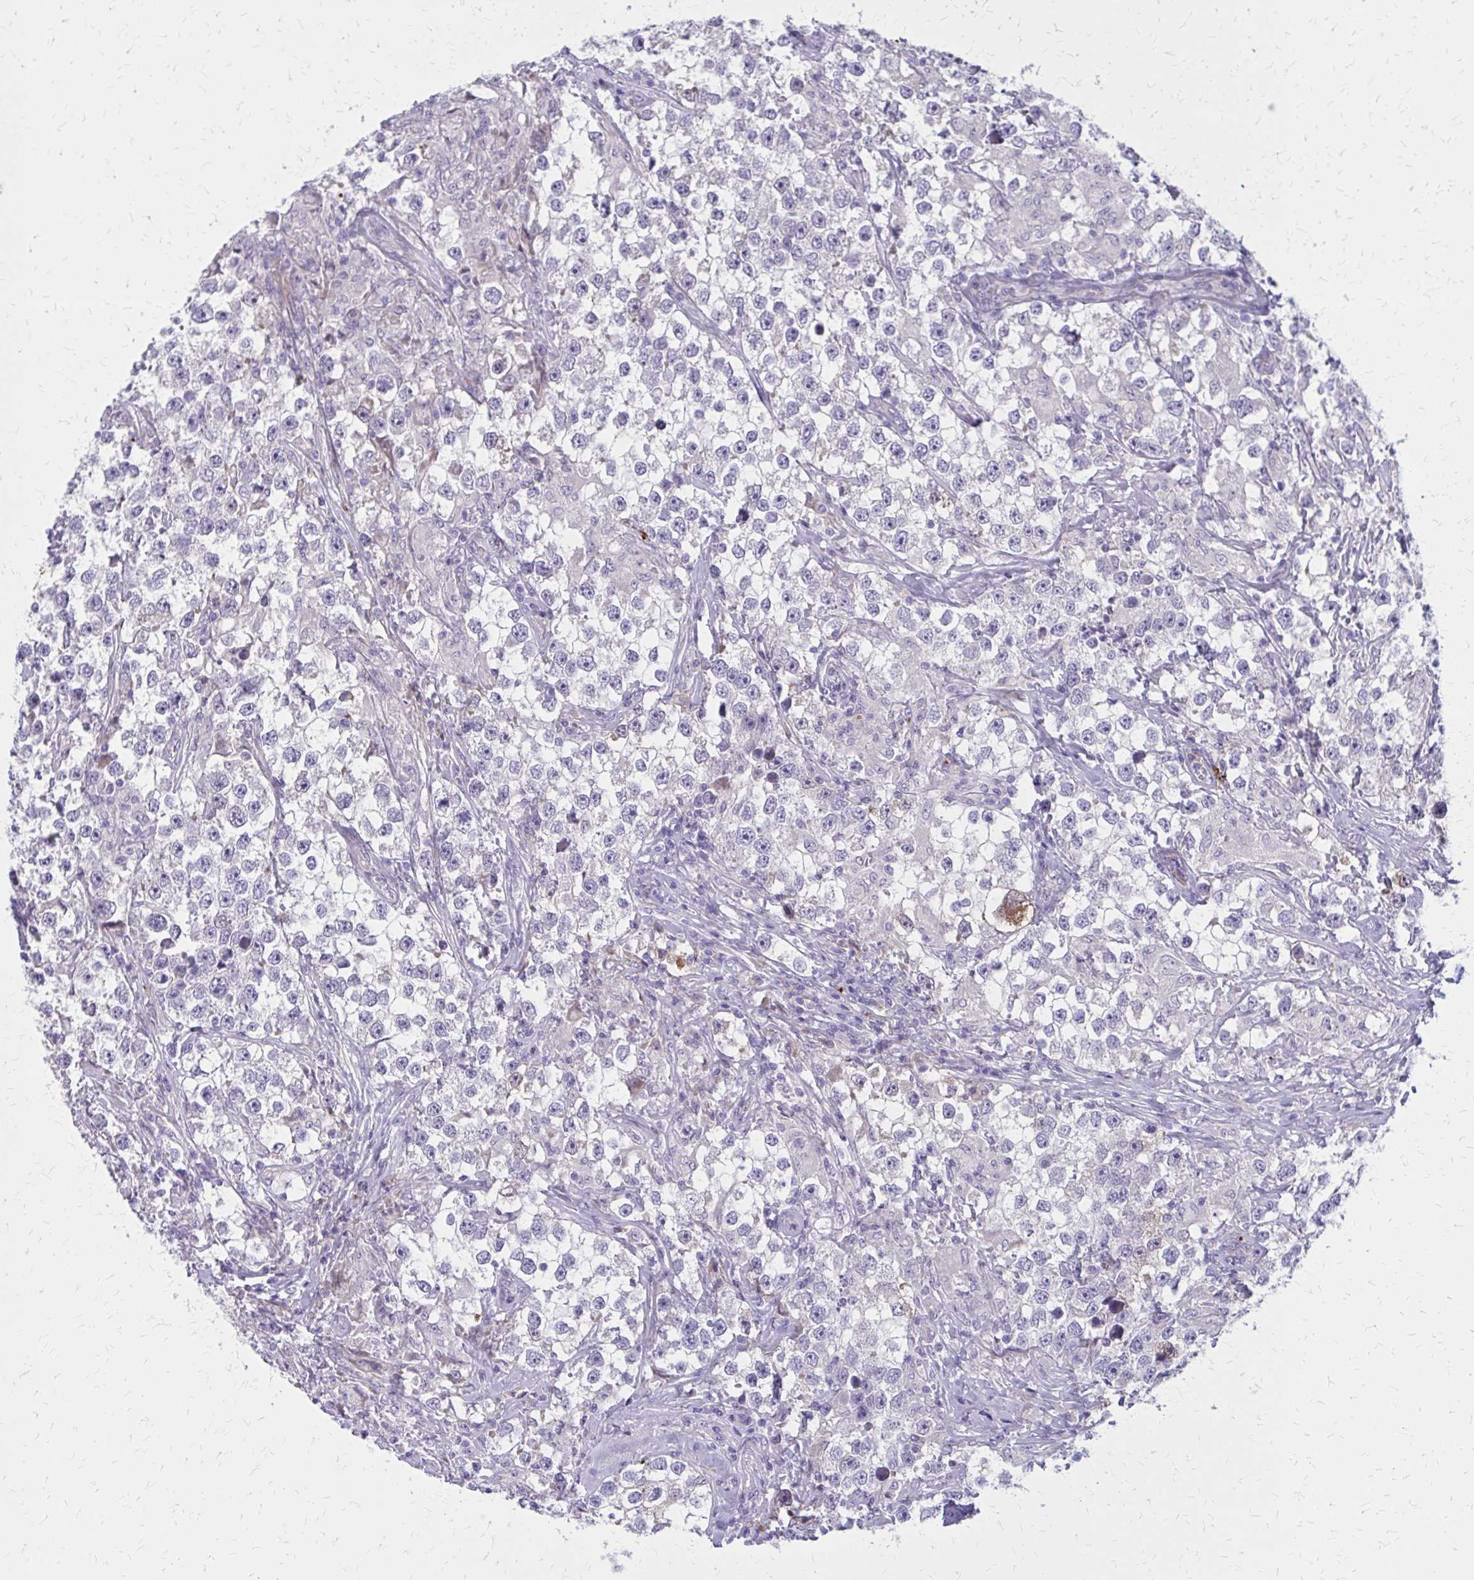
{"staining": {"intensity": "negative", "quantity": "none", "location": "none"}, "tissue": "testis cancer", "cell_type": "Tumor cells", "image_type": "cancer", "snomed": [{"axis": "morphology", "description": "Seminoma, NOS"}, {"axis": "topography", "description": "Testis"}], "caption": "Immunohistochemistry (IHC) micrograph of neoplastic tissue: human testis cancer stained with DAB (3,3'-diaminobenzidine) reveals no significant protein positivity in tumor cells.", "gene": "GLYATL2", "patient": {"sex": "male", "age": 46}}